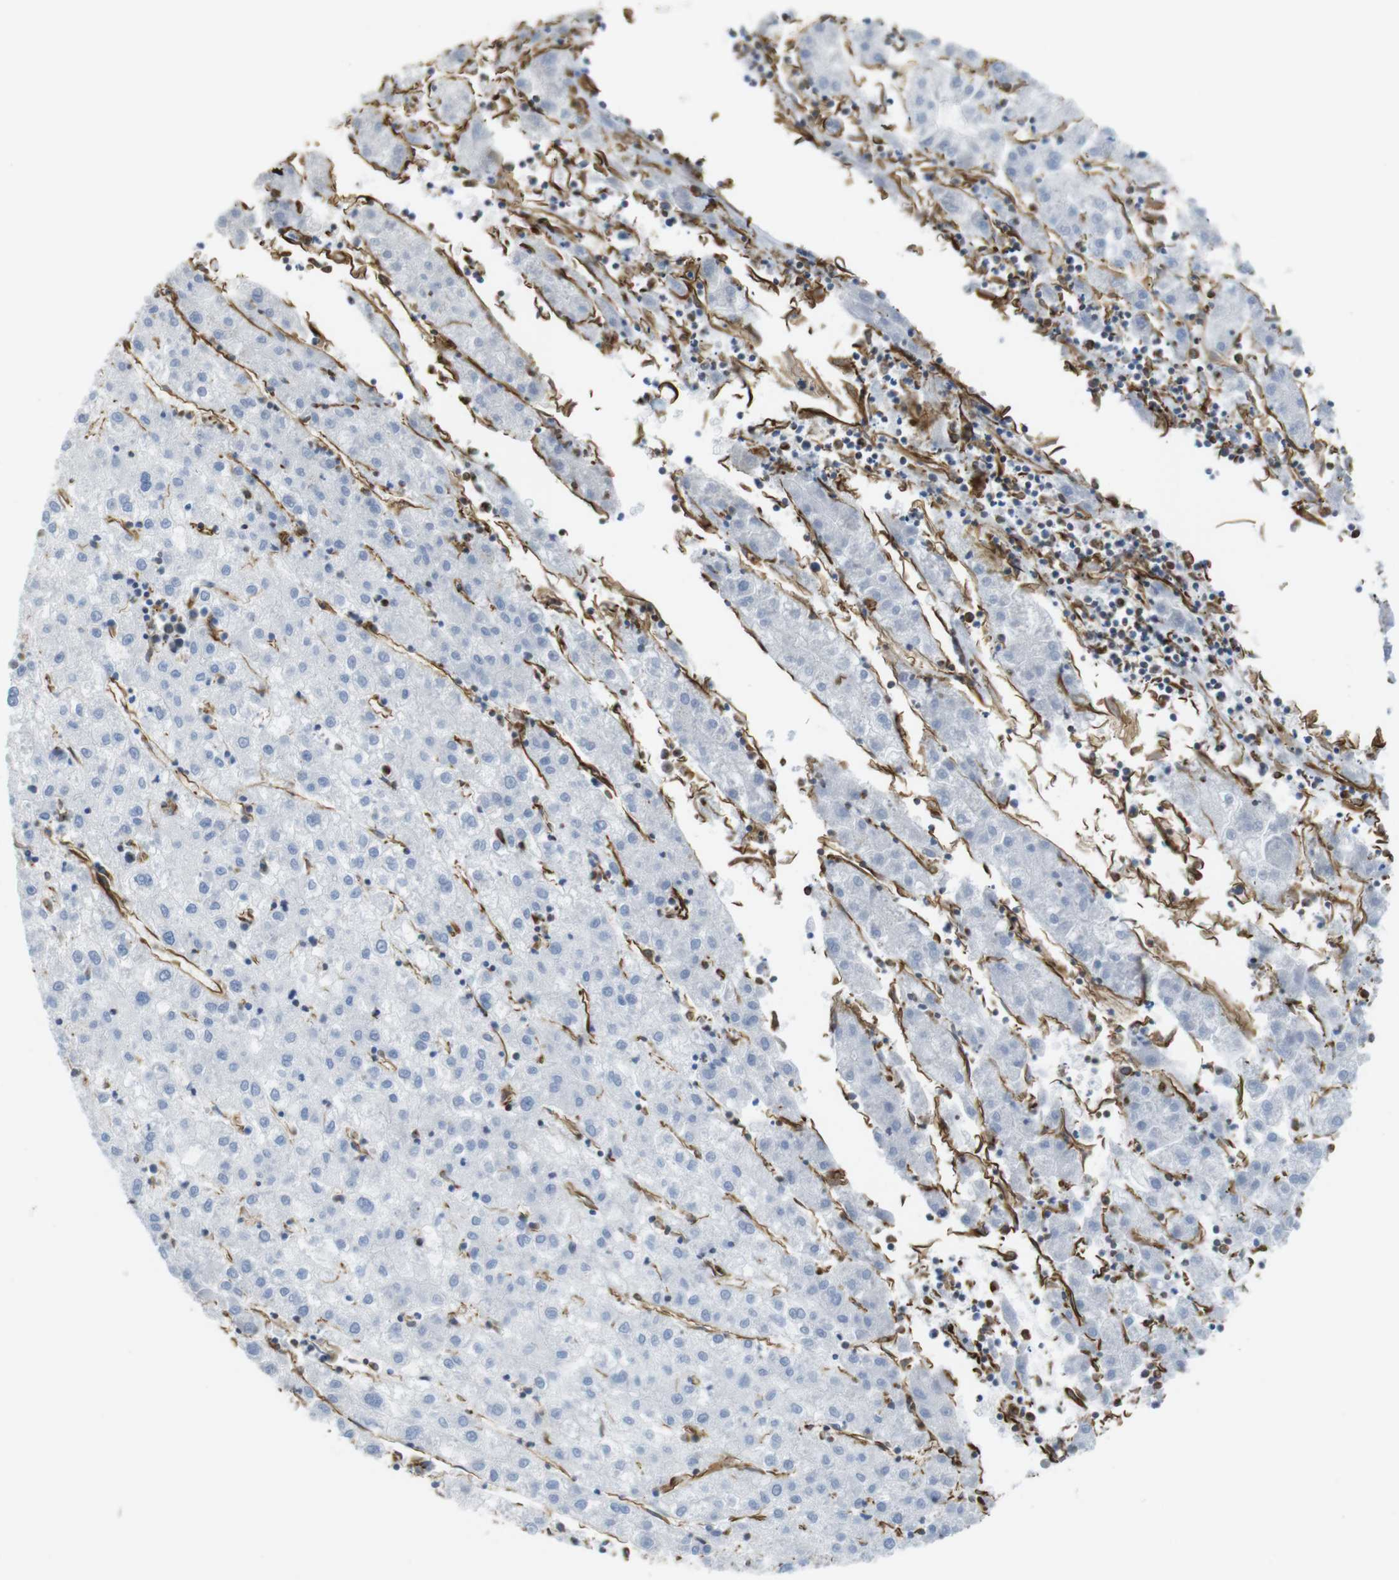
{"staining": {"intensity": "negative", "quantity": "none", "location": "none"}, "tissue": "liver cancer", "cell_type": "Tumor cells", "image_type": "cancer", "snomed": [{"axis": "morphology", "description": "Carcinoma, Hepatocellular, NOS"}, {"axis": "topography", "description": "Liver"}], "caption": "This histopathology image is of liver cancer stained with immunohistochemistry to label a protein in brown with the nuclei are counter-stained blue. There is no staining in tumor cells.", "gene": "RALGPS1", "patient": {"sex": "male", "age": 72}}